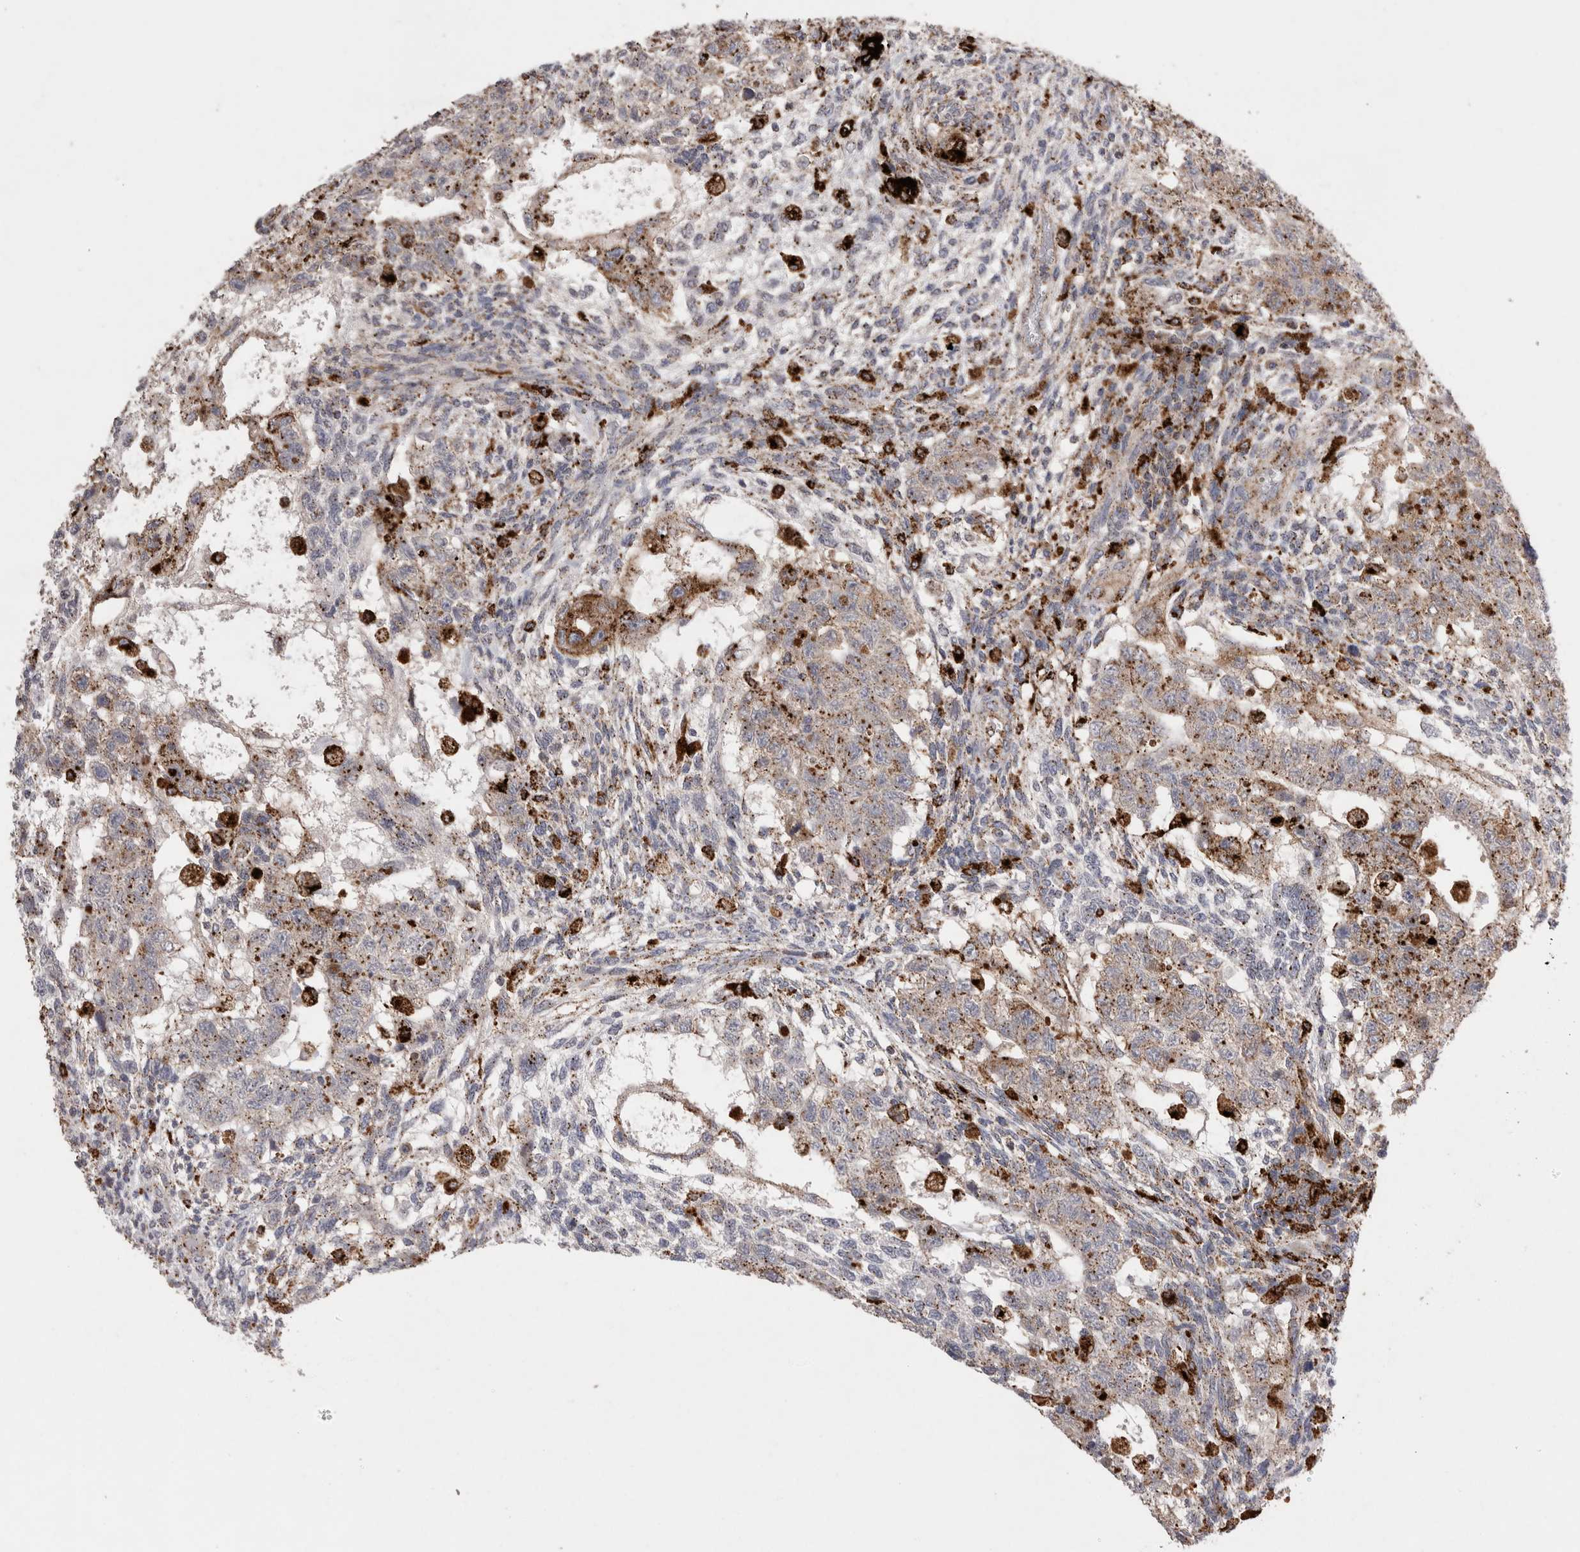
{"staining": {"intensity": "moderate", "quantity": ">75%", "location": "cytoplasmic/membranous"}, "tissue": "testis cancer", "cell_type": "Tumor cells", "image_type": "cancer", "snomed": [{"axis": "morphology", "description": "Normal tissue, NOS"}, {"axis": "morphology", "description": "Carcinoma, Embryonal, NOS"}, {"axis": "topography", "description": "Testis"}], "caption": "High-power microscopy captured an immunohistochemistry (IHC) image of testis cancer (embryonal carcinoma), revealing moderate cytoplasmic/membranous expression in about >75% of tumor cells. (DAB IHC with brightfield microscopy, high magnification).", "gene": "CTSA", "patient": {"sex": "male", "age": 36}}